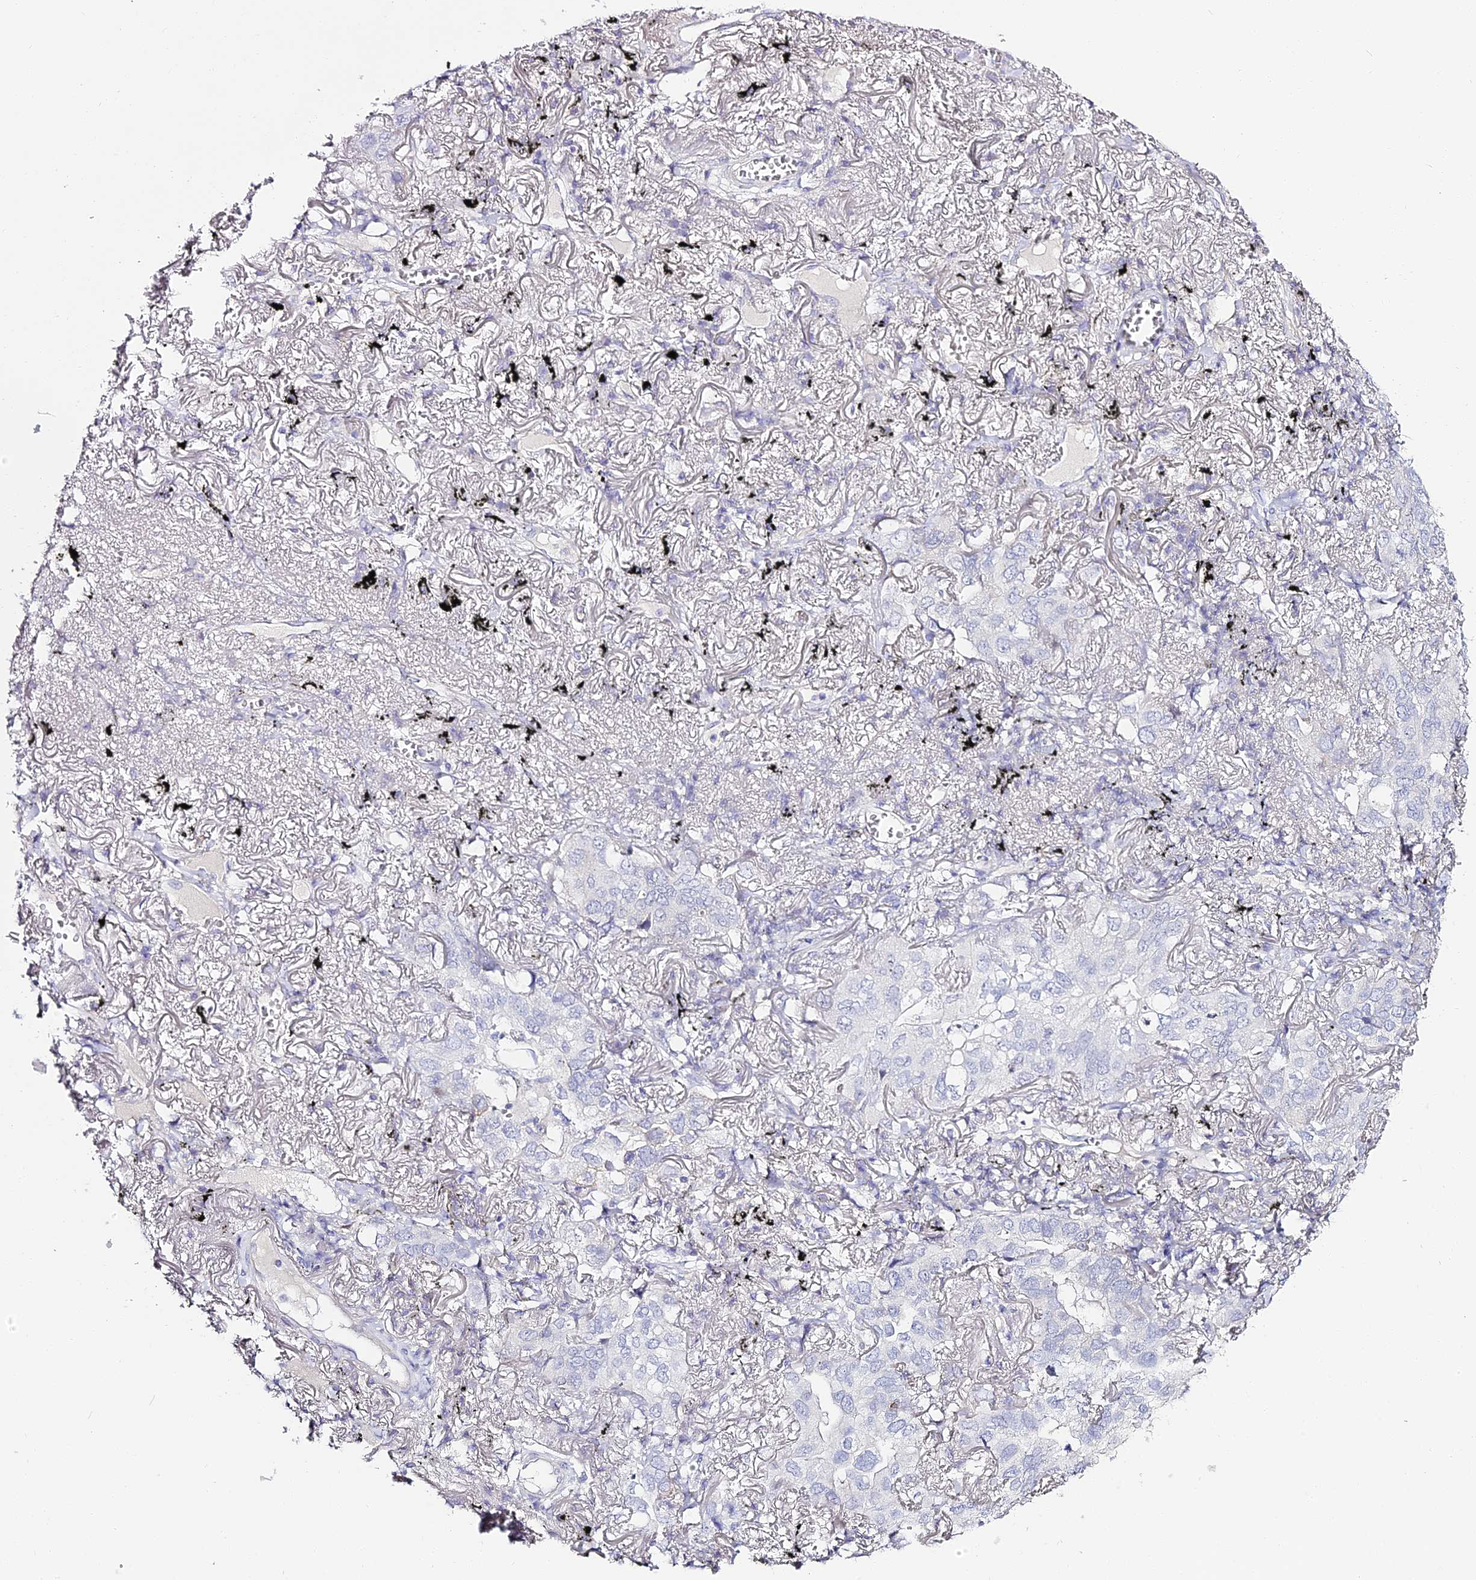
{"staining": {"intensity": "negative", "quantity": "none", "location": "none"}, "tissue": "lung cancer", "cell_type": "Tumor cells", "image_type": "cancer", "snomed": [{"axis": "morphology", "description": "Adenocarcinoma, NOS"}, {"axis": "topography", "description": "Lung"}], "caption": "The micrograph exhibits no staining of tumor cells in lung cancer (adenocarcinoma).", "gene": "ALPG", "patient": {"sex": "male", "age": 65}}